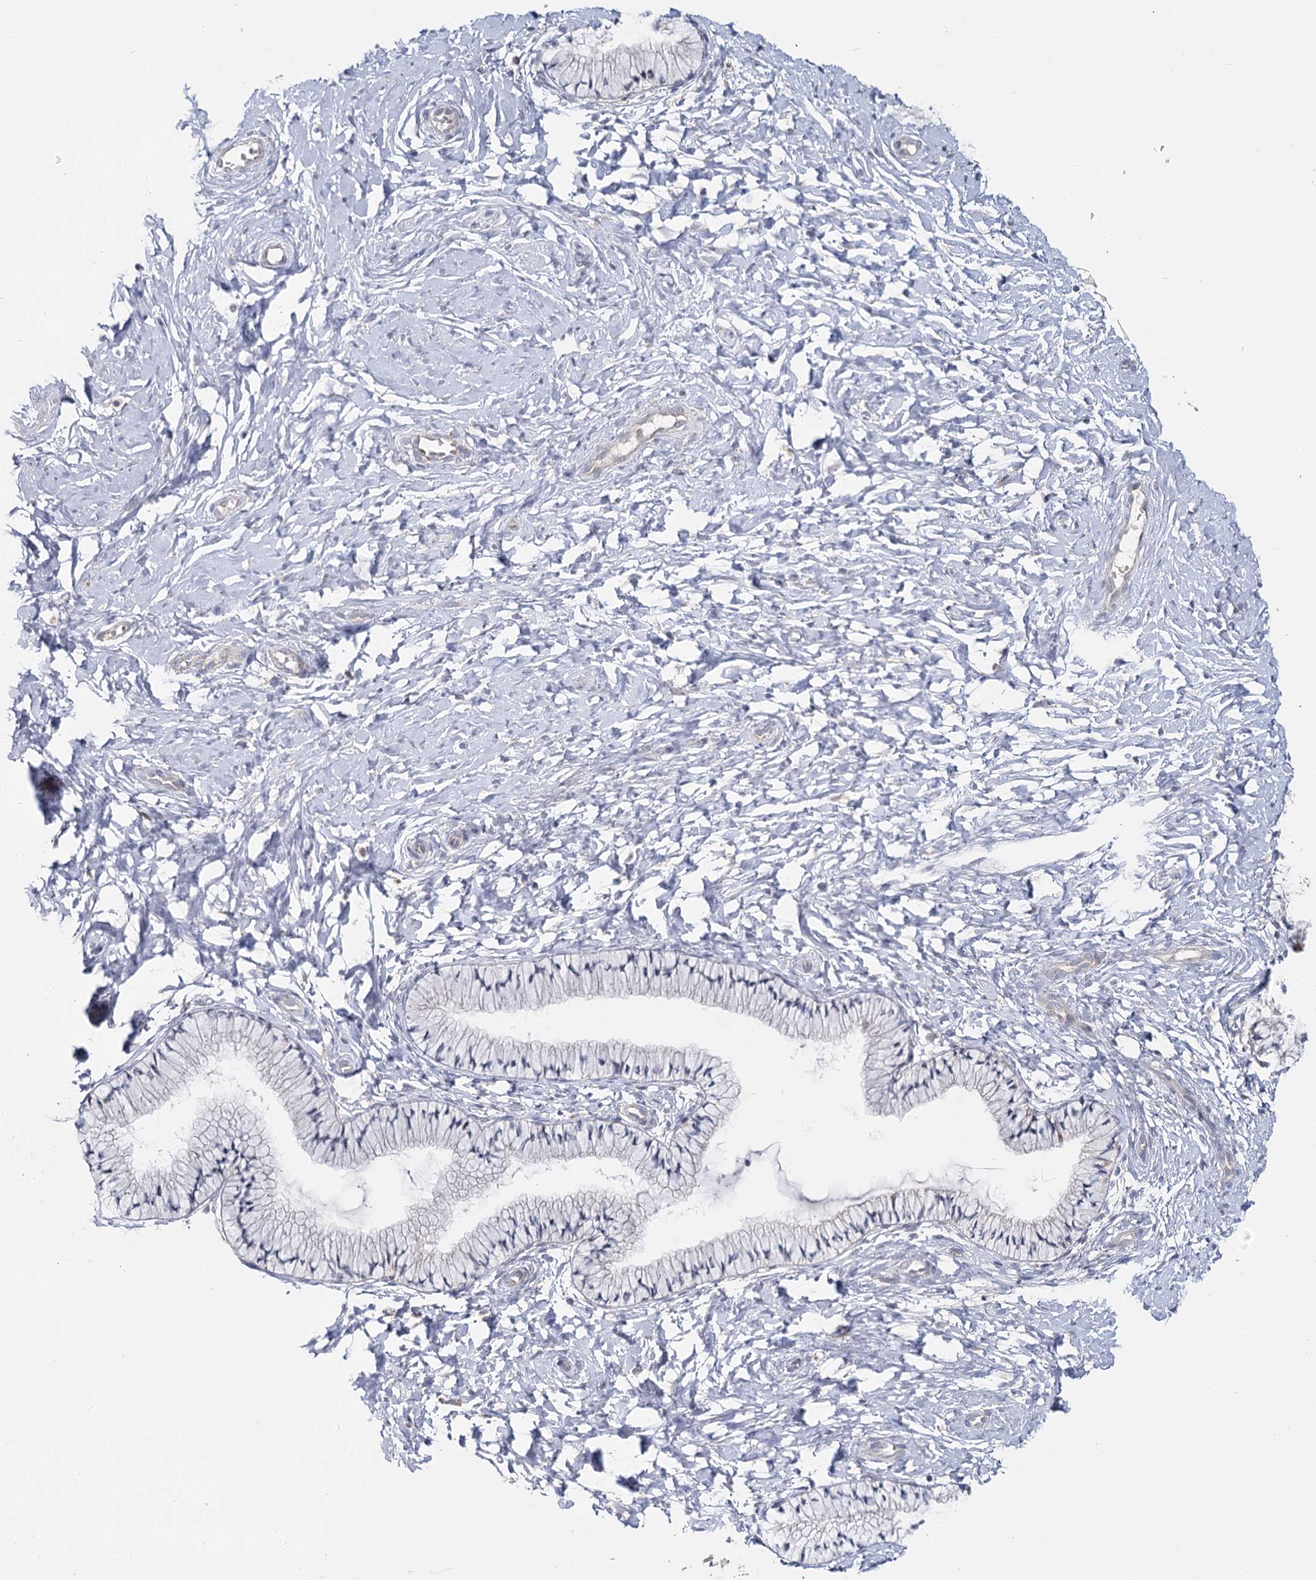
{"staining": {"intensity": "weak", "quantity": "<25%", "location": "cytoplasmic/membranous"}, "tissue": "cervix", "cell_type": "Glandular cells", "image_type": "normal", "snomed": [{"axis": "morphology", "description": "Normal tissue, NOS"}, {"axis": "topography", "description": "Cervix"}], "caption": "Glandular cells show no significant staining in benign cervix. Brightfield microscopy of IHC stained with DAB (3,3'-diaminobenzidine) (brown) and hematoxylin (blue), captured at high magnification.", "gene": "ACOX2", "patient": {"sex": "female", "age": 33}}